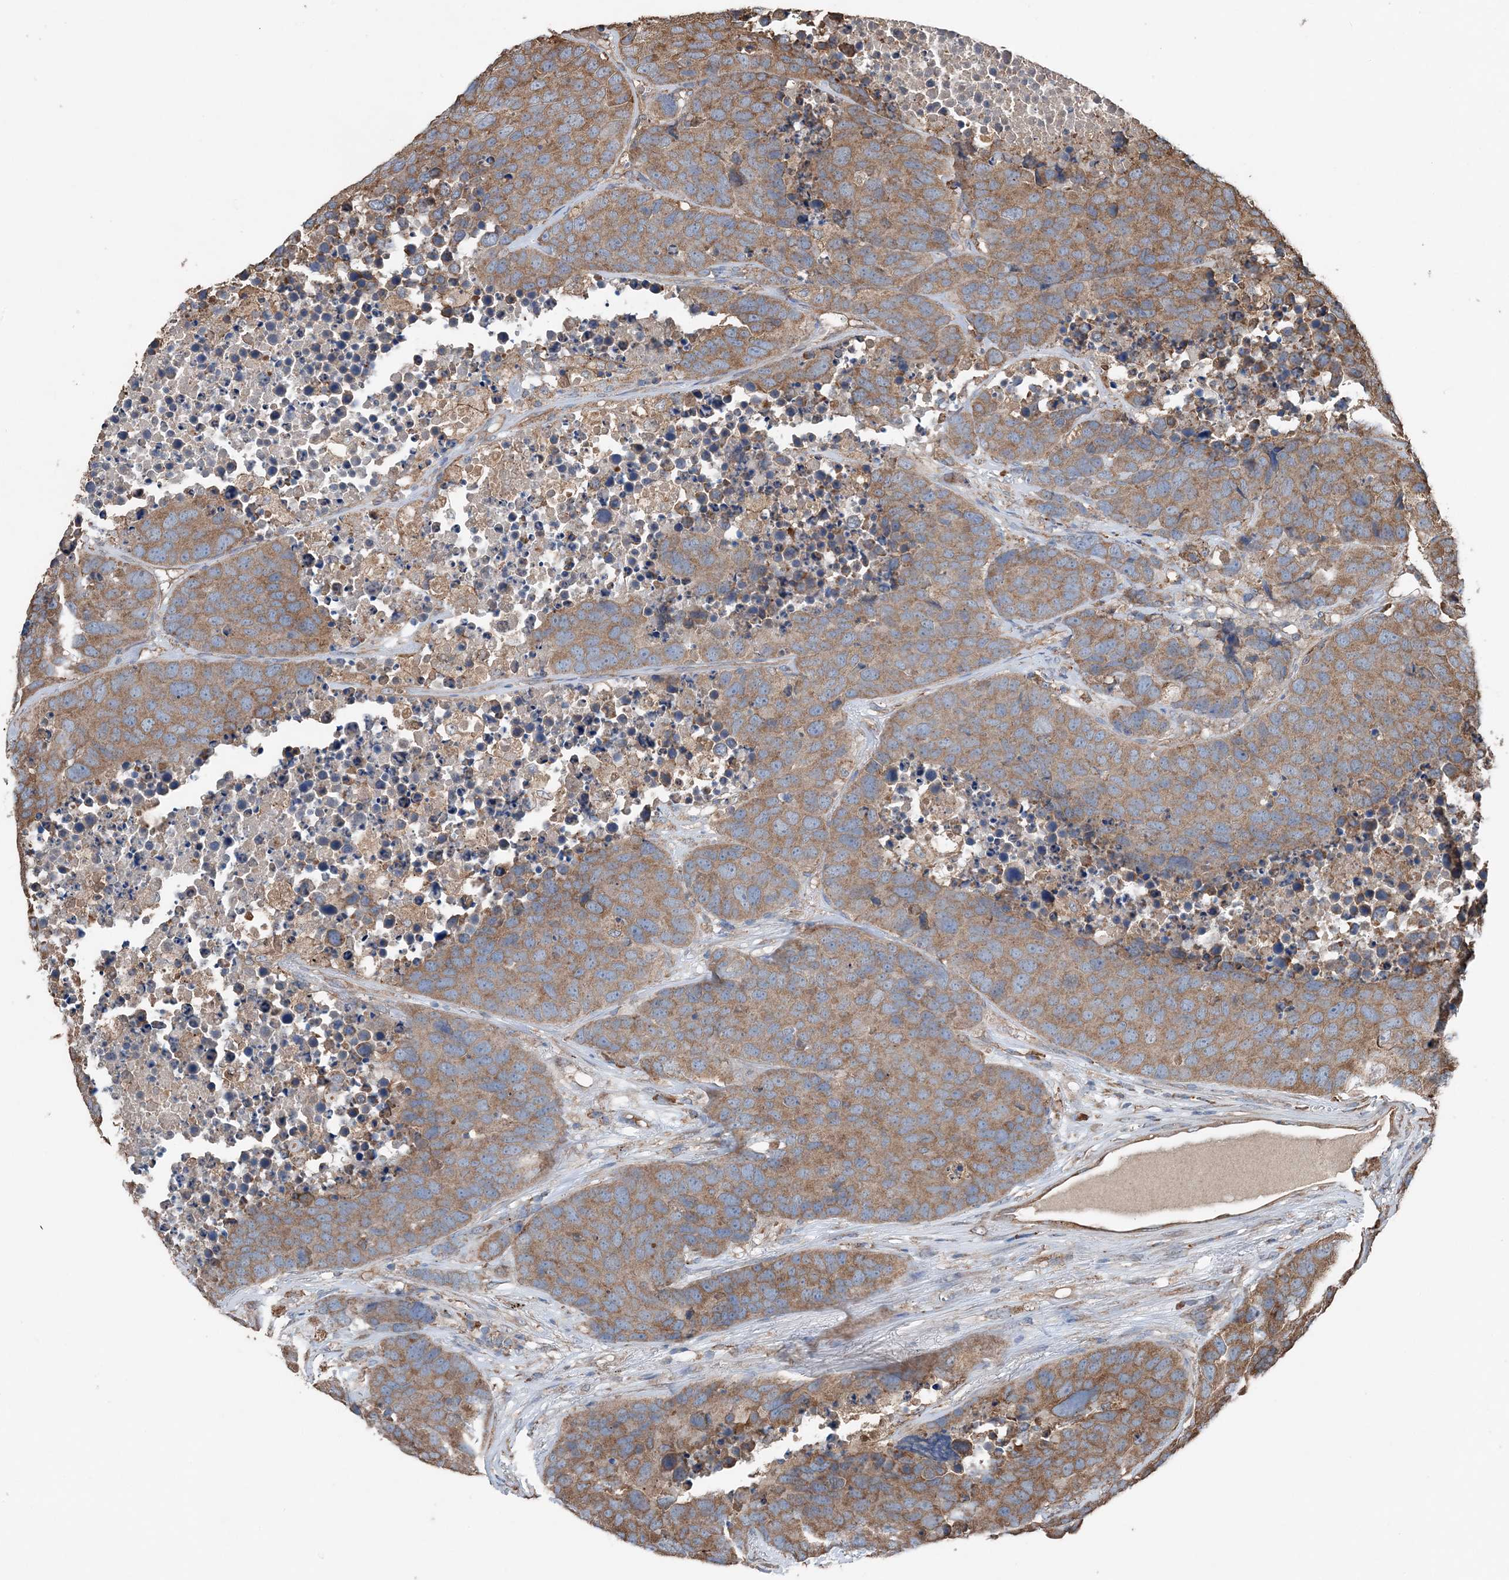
{"staining": {"intensity": "moderate", "quantity": ">75%", "location": "cytoplasmic/membranous"}, "tissue": "carcinoid", "cell_type": "Tumor cells", "image_type": "cancer", "snomed": [{"axis": "morphology", "description": "Carcinoid, malignant, NOS"}, {"axis": "topography", "description": "Lung"}], "caption": "IHC of carcinoid (malignant) reveals medium levels of moderate cytoplasmic/membranous positivity in approximately >75% of tumor cells. (DAB IHC with brightfield microscopy, high magnification).", "gene": "PDIA6", "patient": {"sex": "male", "age": 60}}